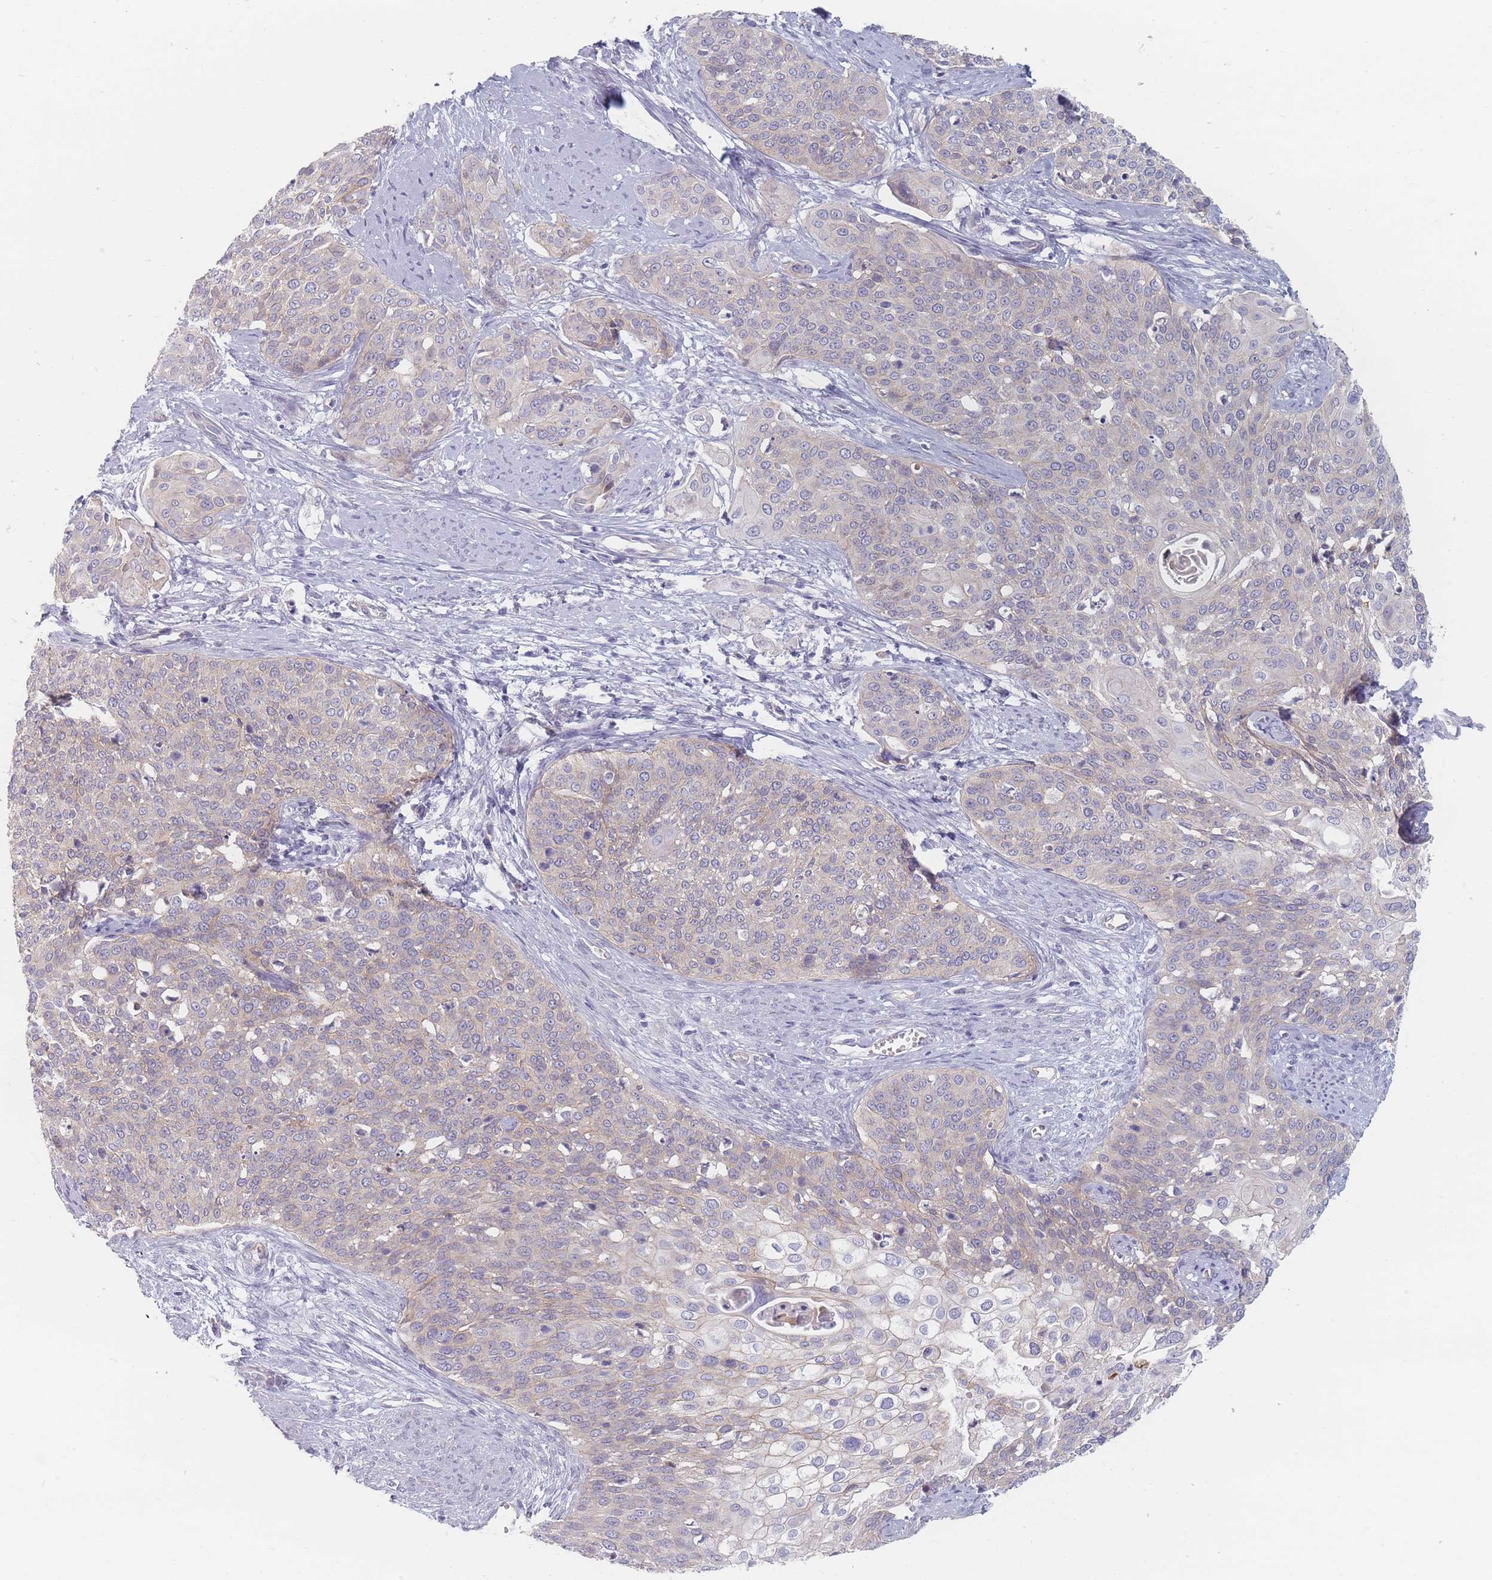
{"staining": {"intensity": "negative", "quantity": "none", "location": "none"}, "tissue": "cervical cancer", "cell_type": "Tumor cells", "image_type": "cancer", "snomed": [{"axis": "morphology", "description": "Squamous cell carcinoma, NOS"}, {"axis": "topography", "description": "Cervix"}], "caption": "IHC of human squamous cell carcinoma (cervical) shows no expression in tumor cells.", "gene": "ERBIN", "patient": {"sex": "female", "age": 44}}